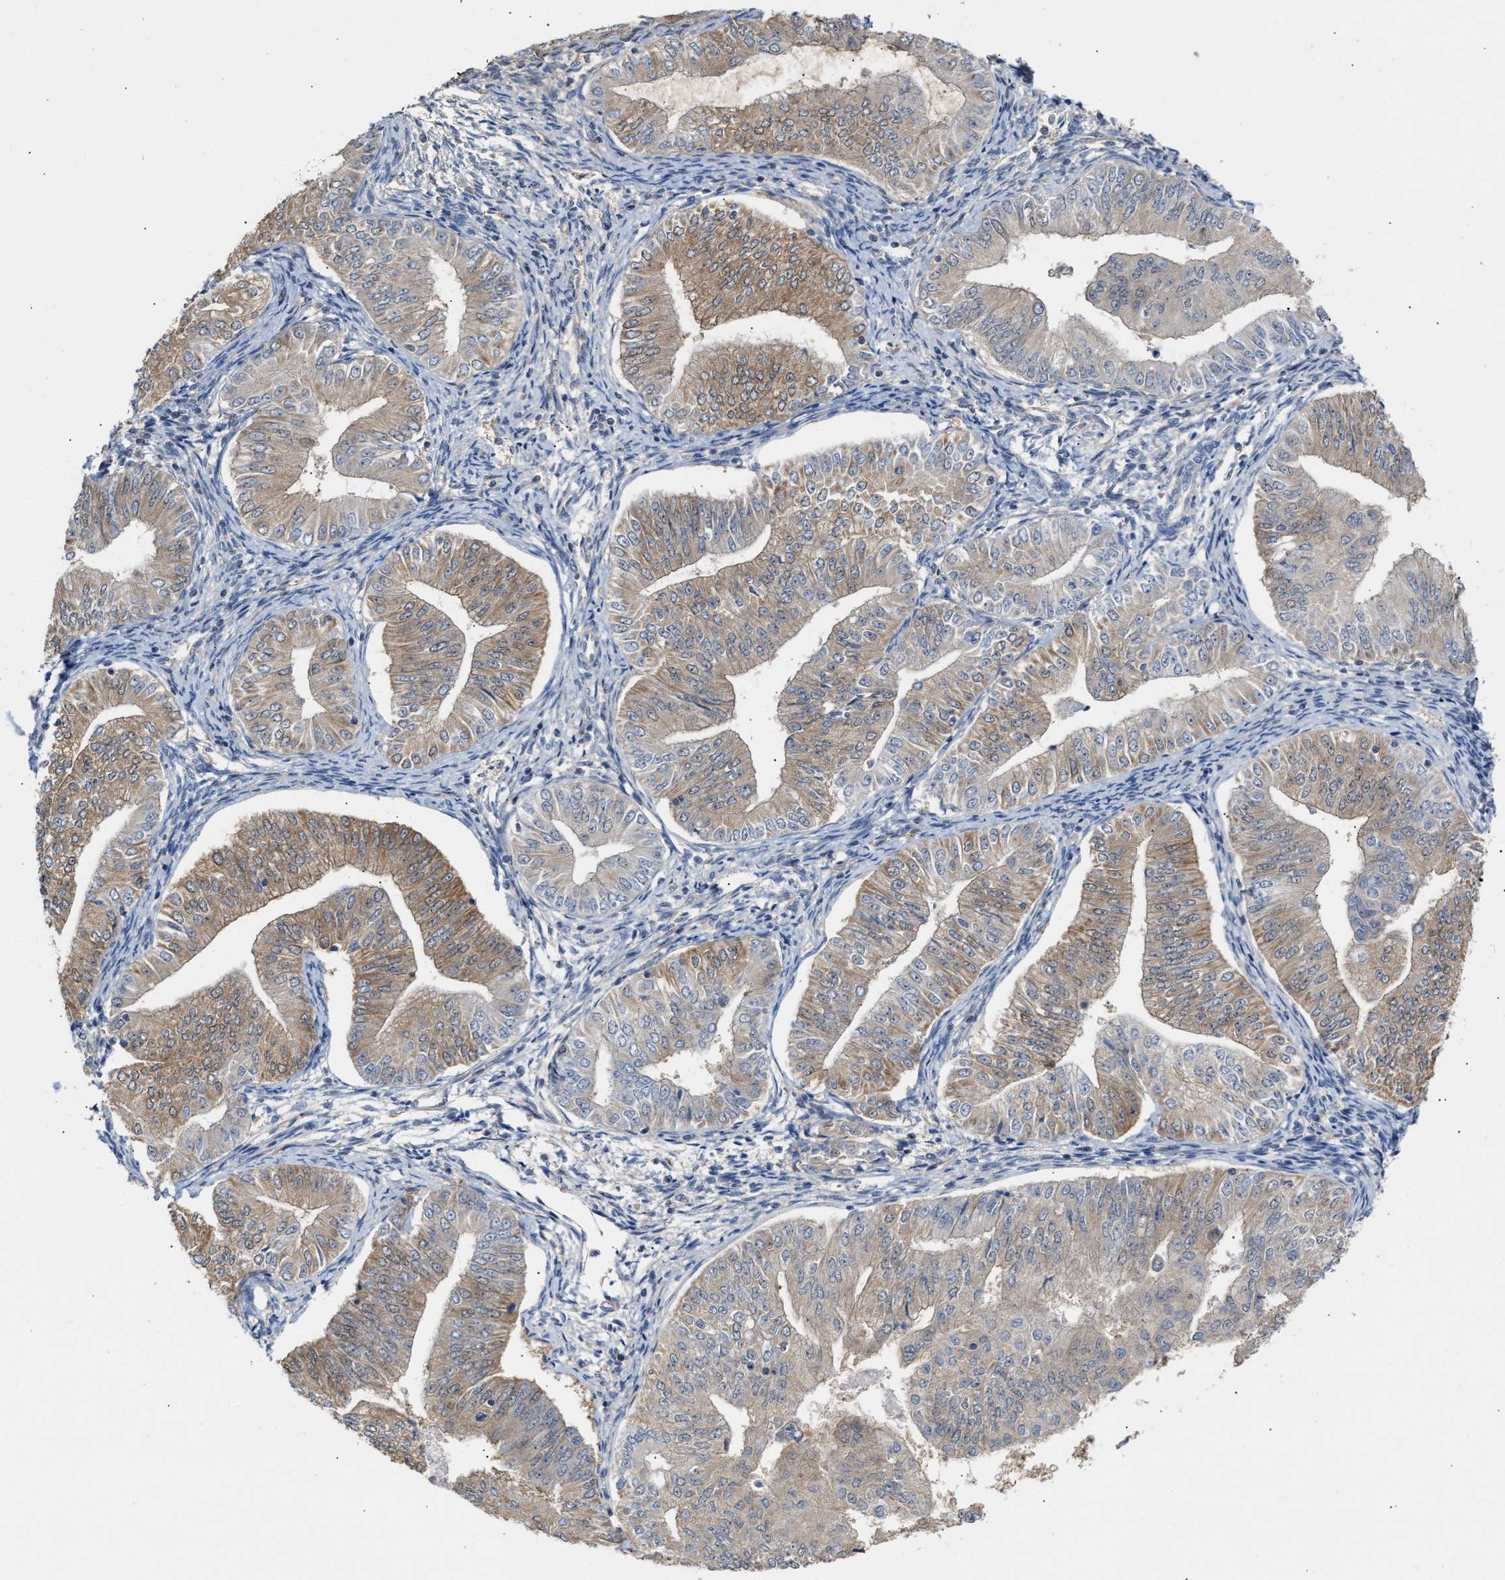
{"staining": {"intensity": "moderate", "quantity": "25%-75%", "location": "cytoplasmic/membranous"}, "tissue": "endometrial cancer", "cell_type": "Tumor cells", "image_type": "cancer", "snomed": [{"axis": "morphology", "description": "Normal tissue, NOS"}, {"axis": "morphology", "description": "Adenocarcinoma, NOS"}, {"axis": "topography", "description": "Endometrium"}], "caption": "Immunohistochemical staining of human endometrial adenocarcinoma displays moderate cytoplasmic/membranous protein expression in about 25%-75% of tumor cells.", "gene": "BBLN", "patient": {"sex": "female", "age": 53}}